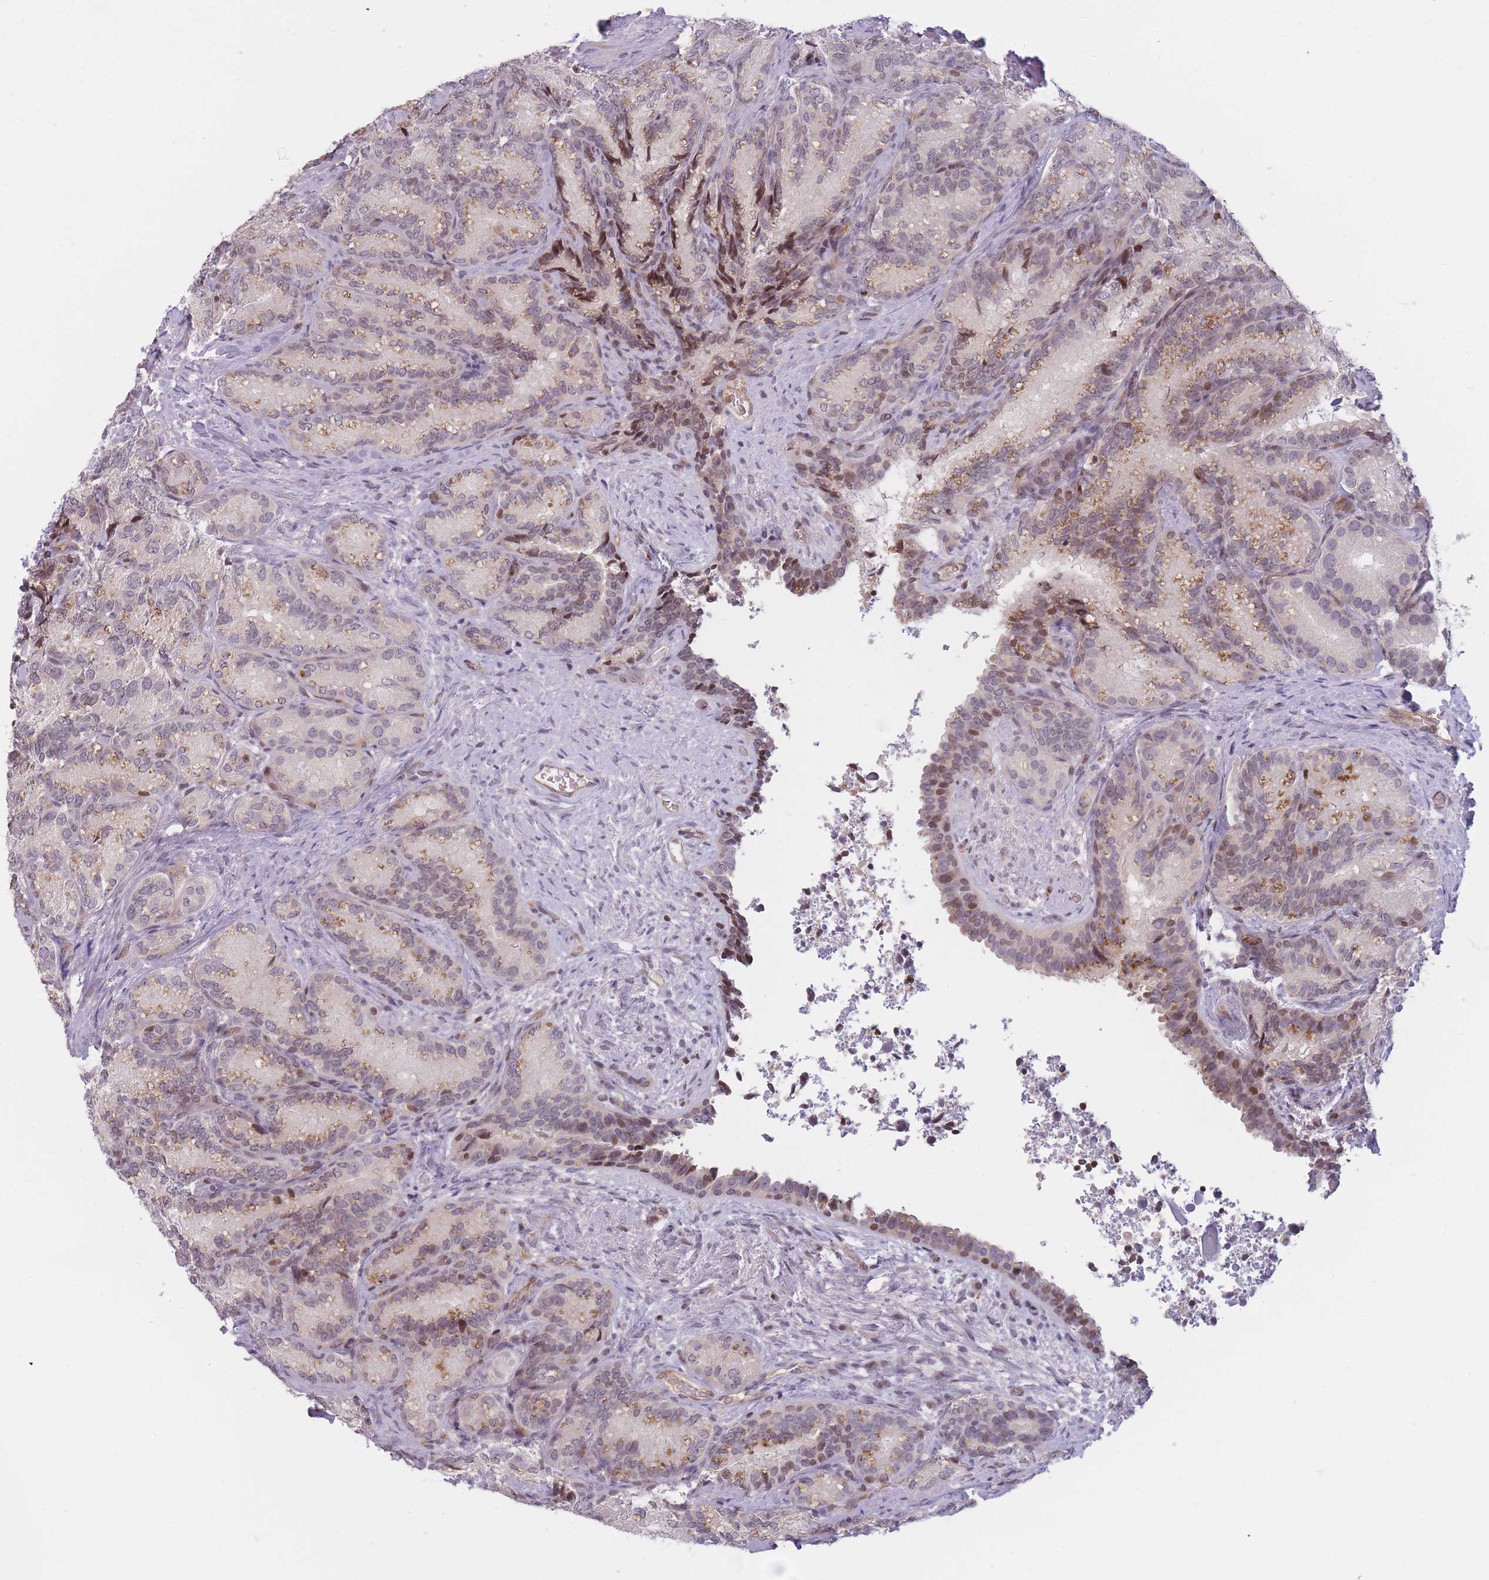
{"staining": {"intensity": "moderate", "quantity": "<25%", "location": "nuclear"}, "tissue": "seminal vesicle", "cell_type": "Glandular cells", "image_type": "normal", "snomed": [{"axis": "morphology", "description": "Normal tissue, NOS"}, {"axis": "topography", "description": "Seminal veicle"}], "caption": "IHC image of benign human seminal vesicle stained for a protein (brown), which reveals low levels of moderate nuclear positivity in approximately <25% of glandular cells.", "gene": "SLC35F5", "patient": {"sex": "male", "age": 58}}